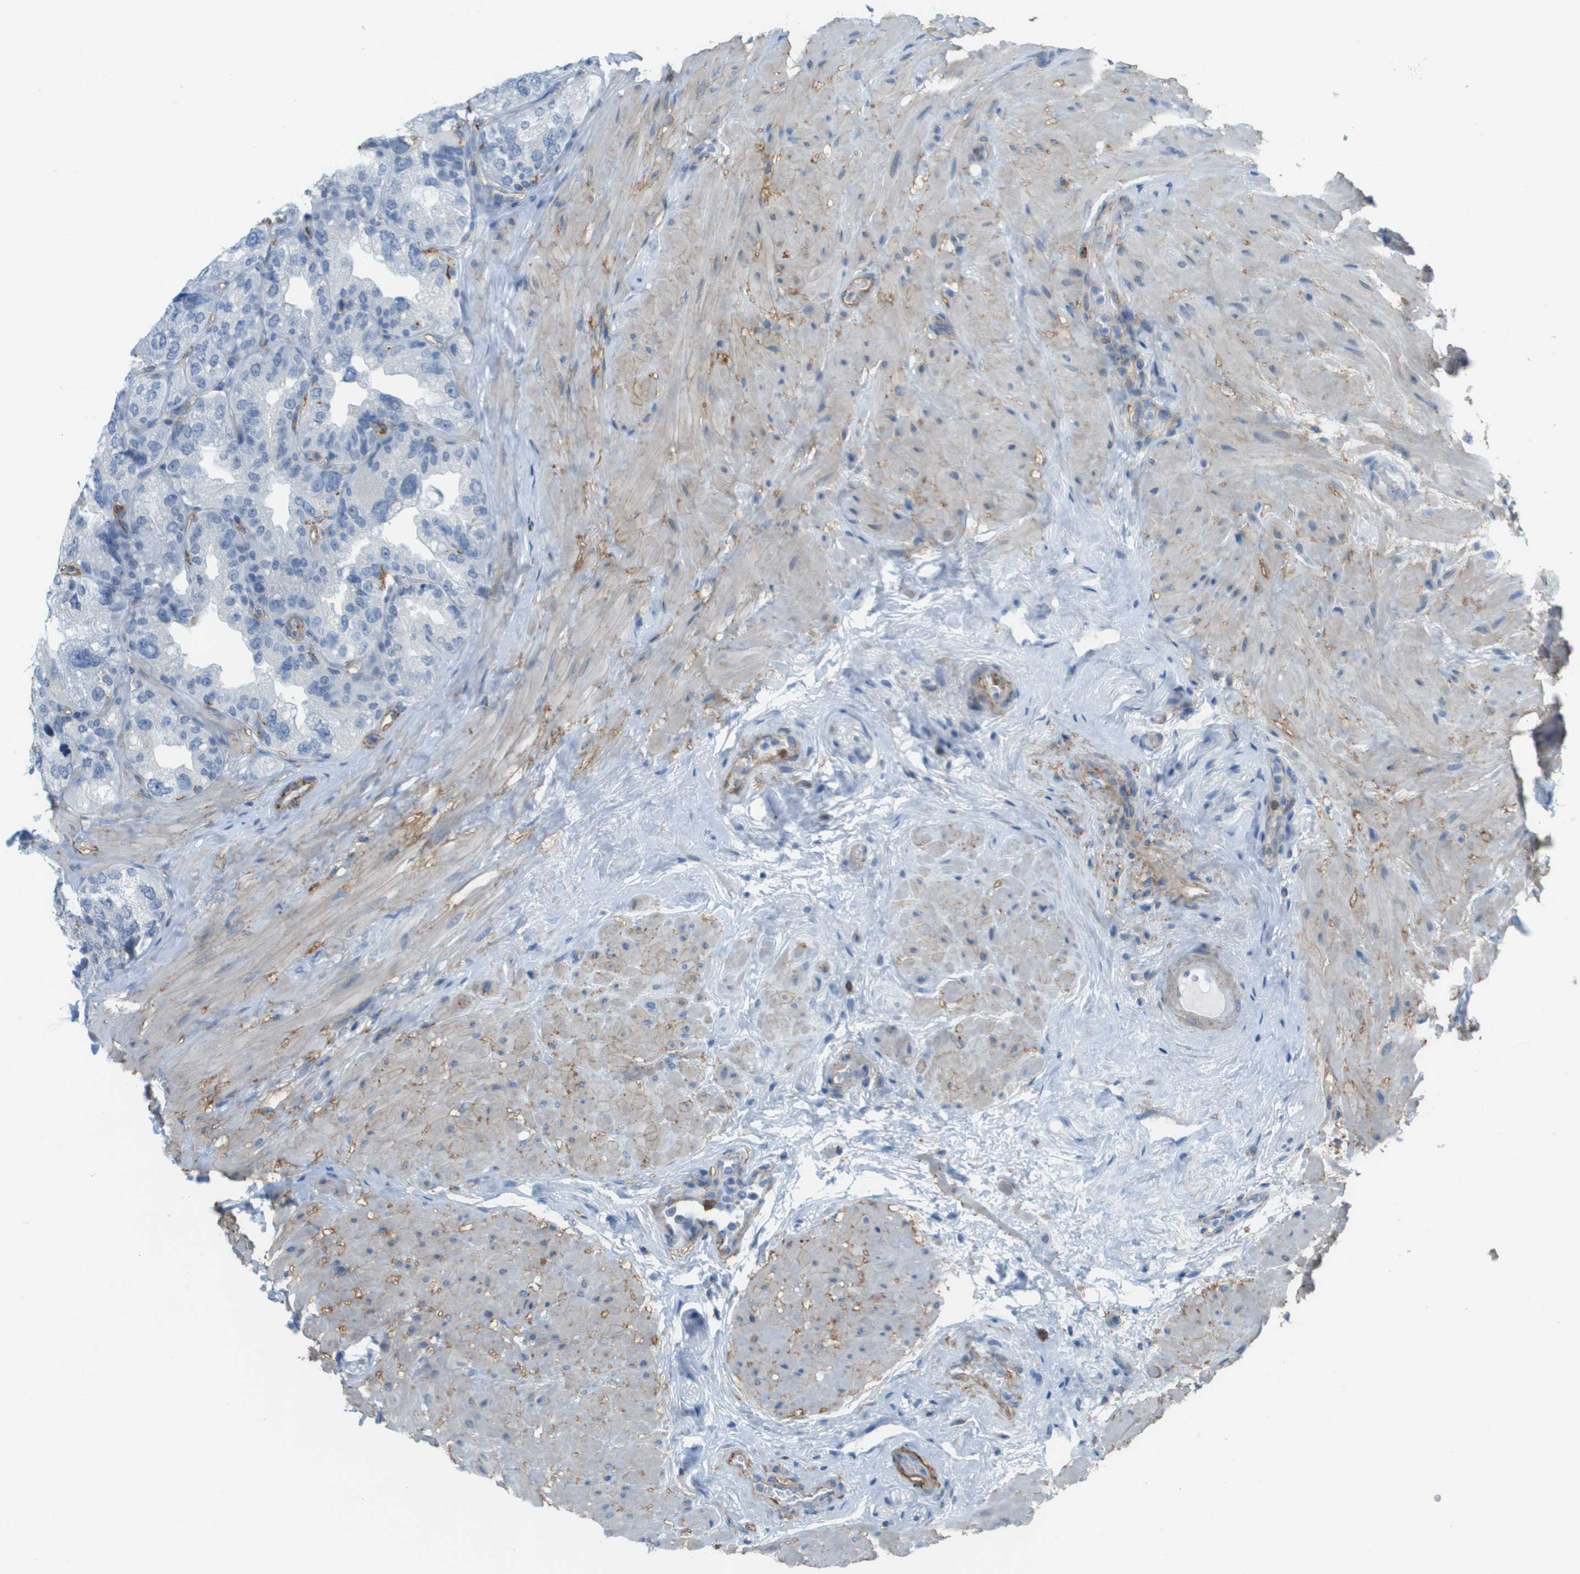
{"staining": {"intensity": "negative", "quantity": "none", "location": "none"}, "tissue": "seminal vesicle", "cell_type": "Glandular cells", "image_type": "normal", "snomed": [{"axis": "morphology", "description": "Normal tissue, NOS"}, {"axis": "topography", "description": "Seminal veicle"}], "caption": "The micrograph exhibits no staining of glandular cells in unremarkable seminal vesicle. Brightfield microscopy of IHC stained with DAB (3,3'-diaminobenzidine) (brown) and hematoxylin (blue), captured at high magnification.", "gene": "ZBTB43", "patient": {"sex": "male", "age": 68}}